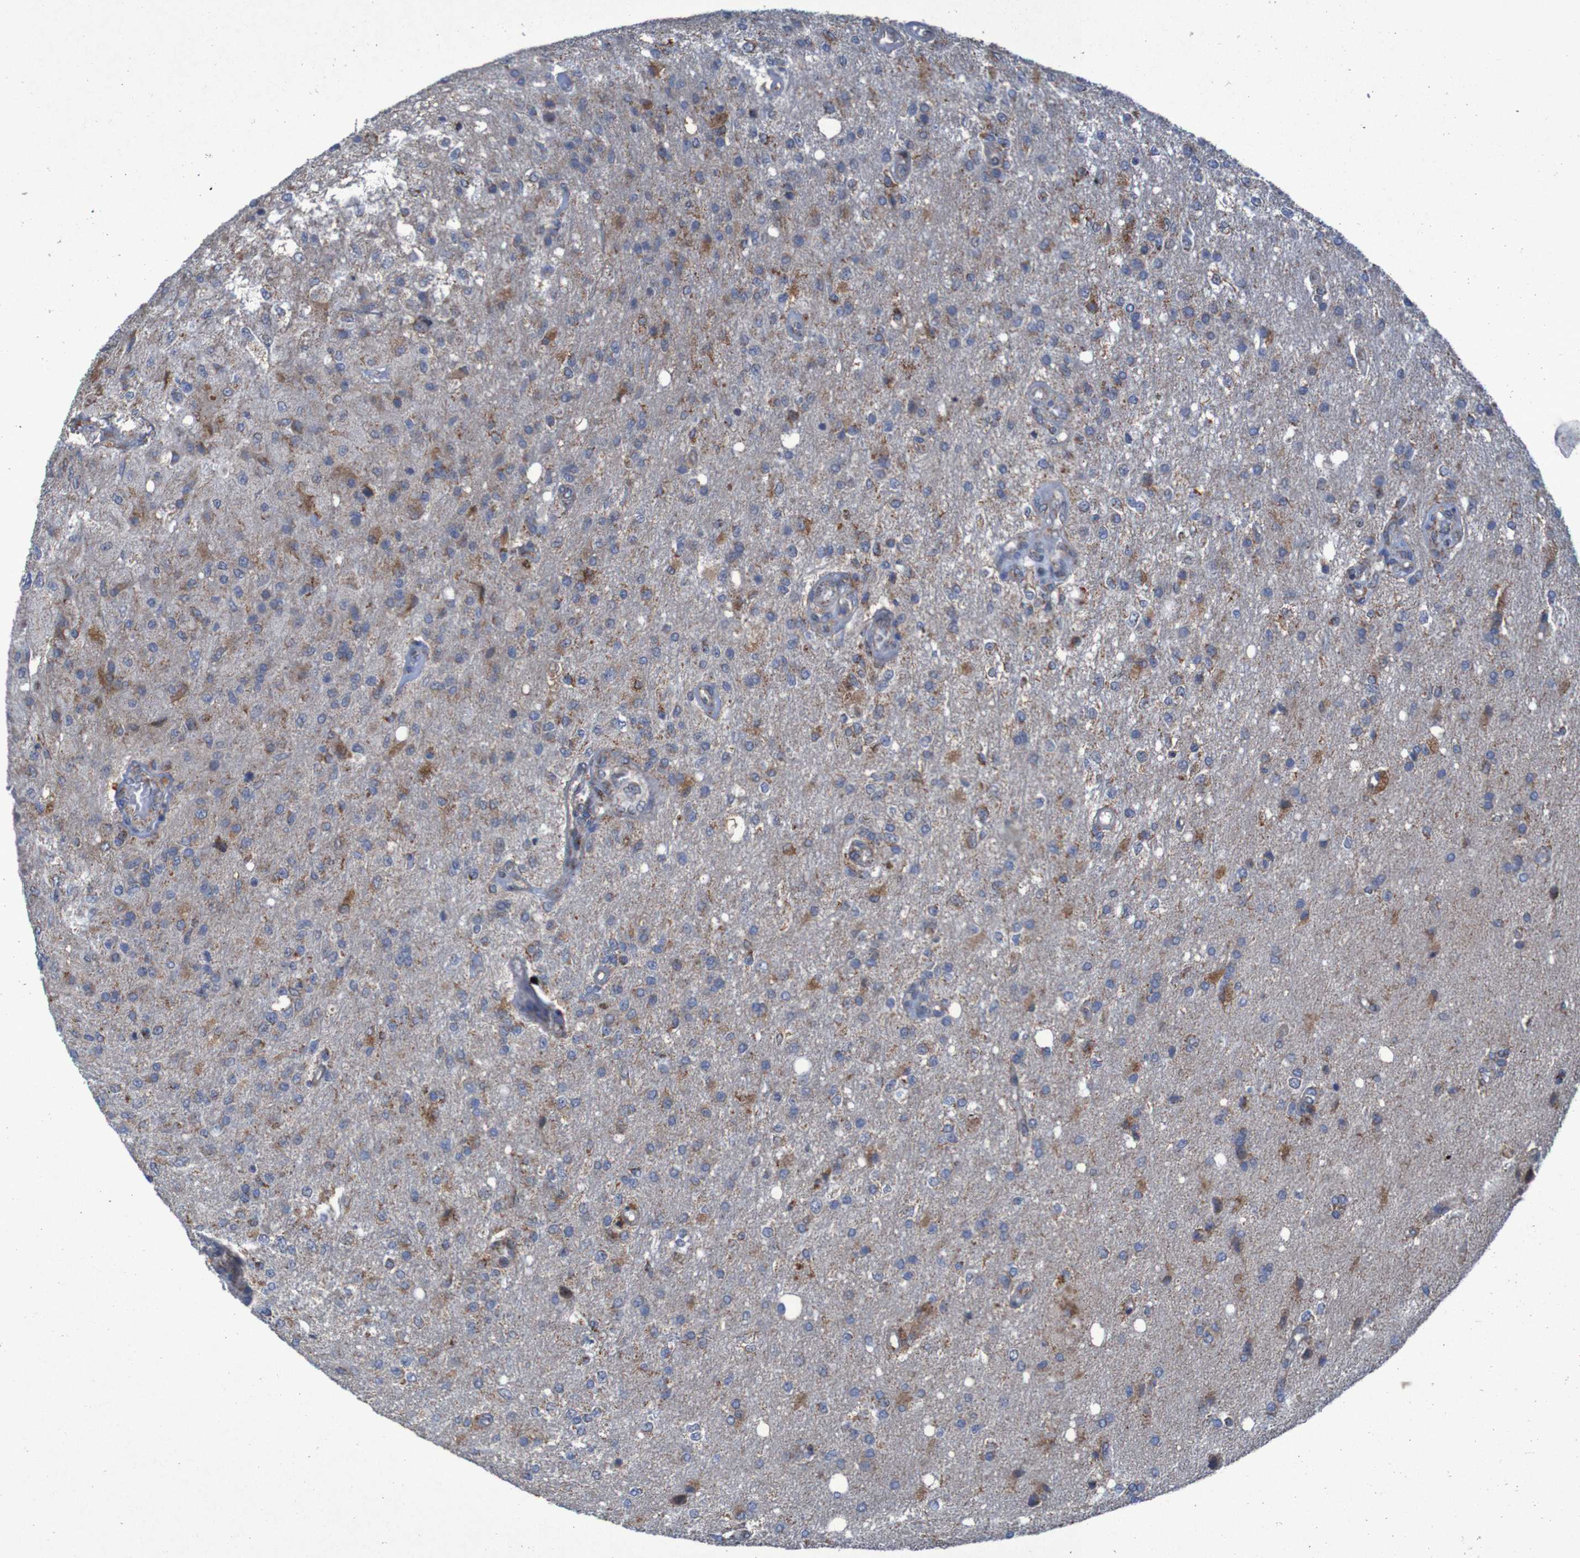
{"staining": {"intensity": "moderate", "quantity": "25%-75%", "location": "cytoplasmic/membranous"}, "tissue": "glioma", "cell_type": "Tumor cells", "image_type": "cancer", "snomed": [{"axis": "morphology", "description": "Normal tissue, NOS"}, {"axis": "morphology", "description": "Glioma, malignant, High grade"}, {"axis": "topography", "description": "Cerebral cortex"}], "caption": "Protein expression analysis of malignant glioma (high-grade) reveals moderate cytoplasmic/membranous positivity in about 25%-75% of tumor cells.", "gene": "CCDC51", "patient": {"sex": "male", "age": 77}}